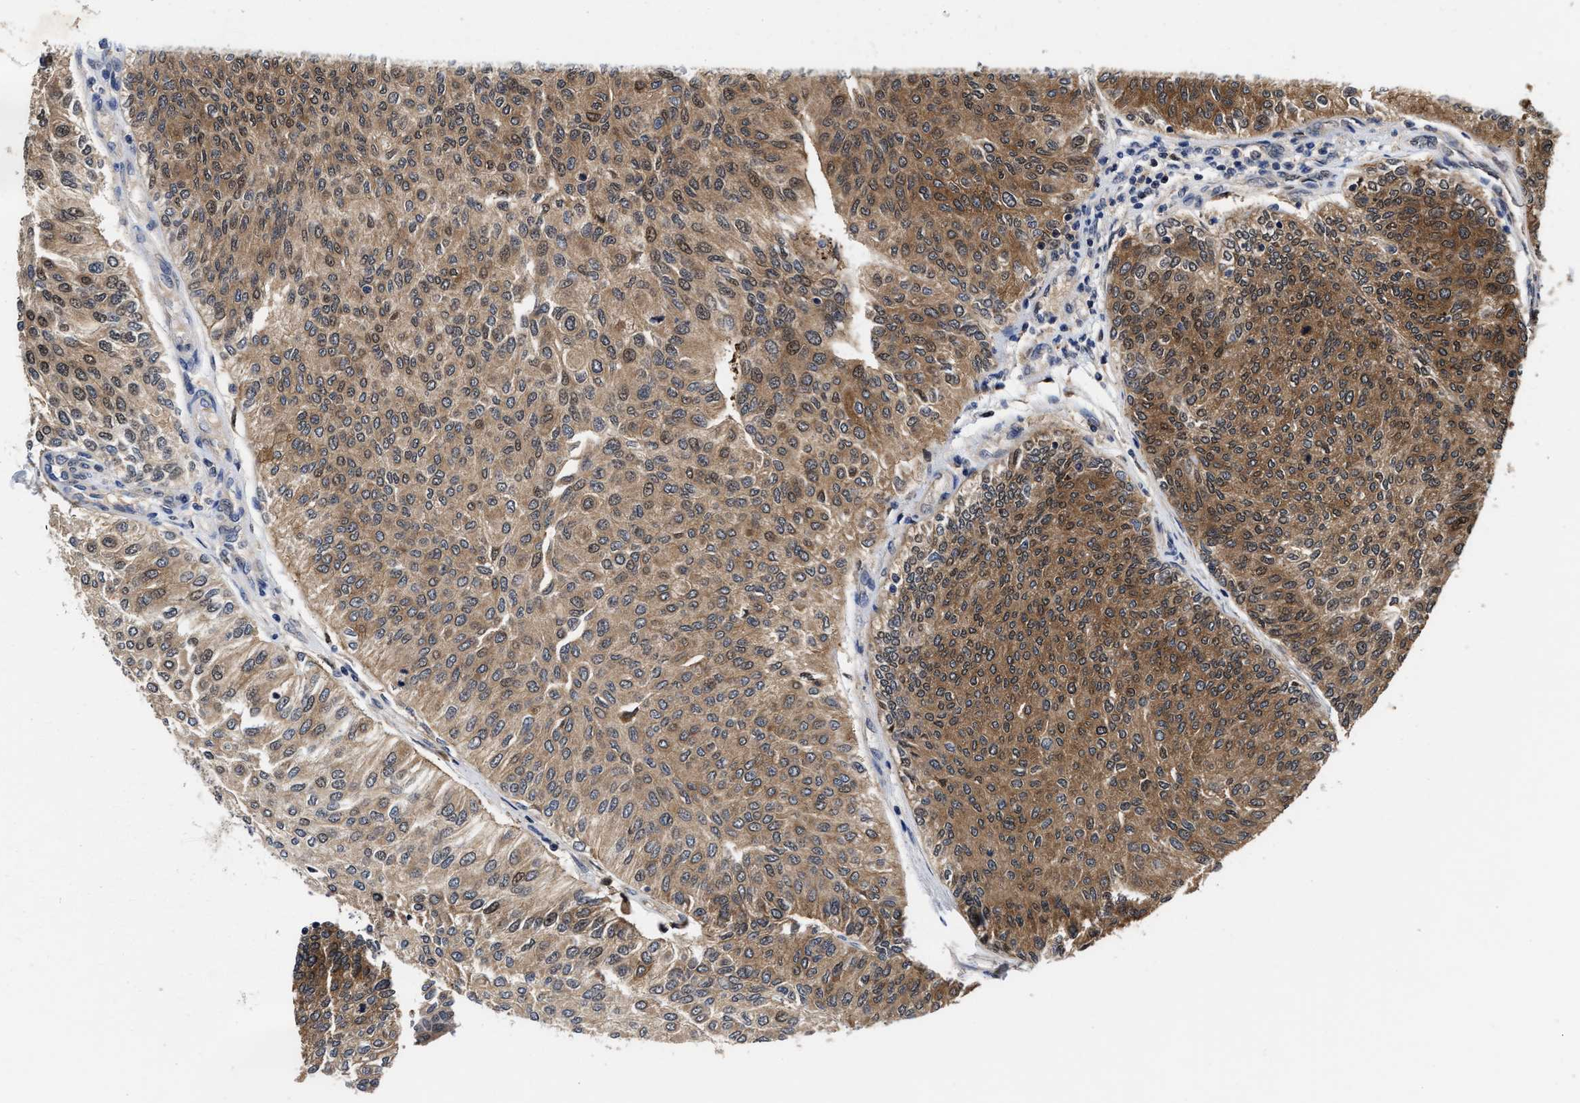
{"staining": {"intensity": "moderate", "quantity": ">75%", "location": "cytoplasmic/membranous,nuclear"}, "tissue": "urothelial cancer", "cell_type": "Tumor cells", "image_type": "cancer", "snomed": [{"axis": "morphology", "description": "Urothelial carcinoma, Low grade"}, {"axis": "topography", "description": "Urinary bladder"}], "caption": "The histopathology image exhibits immunohistochemical staining of urothelial cancer. There is moderate cytoplasmic/membranous and nuclear positivity is seen in approximately >75% of tumor cells.", "gene": "KIF12", "patient": {"sex": "female", "age": 79}}